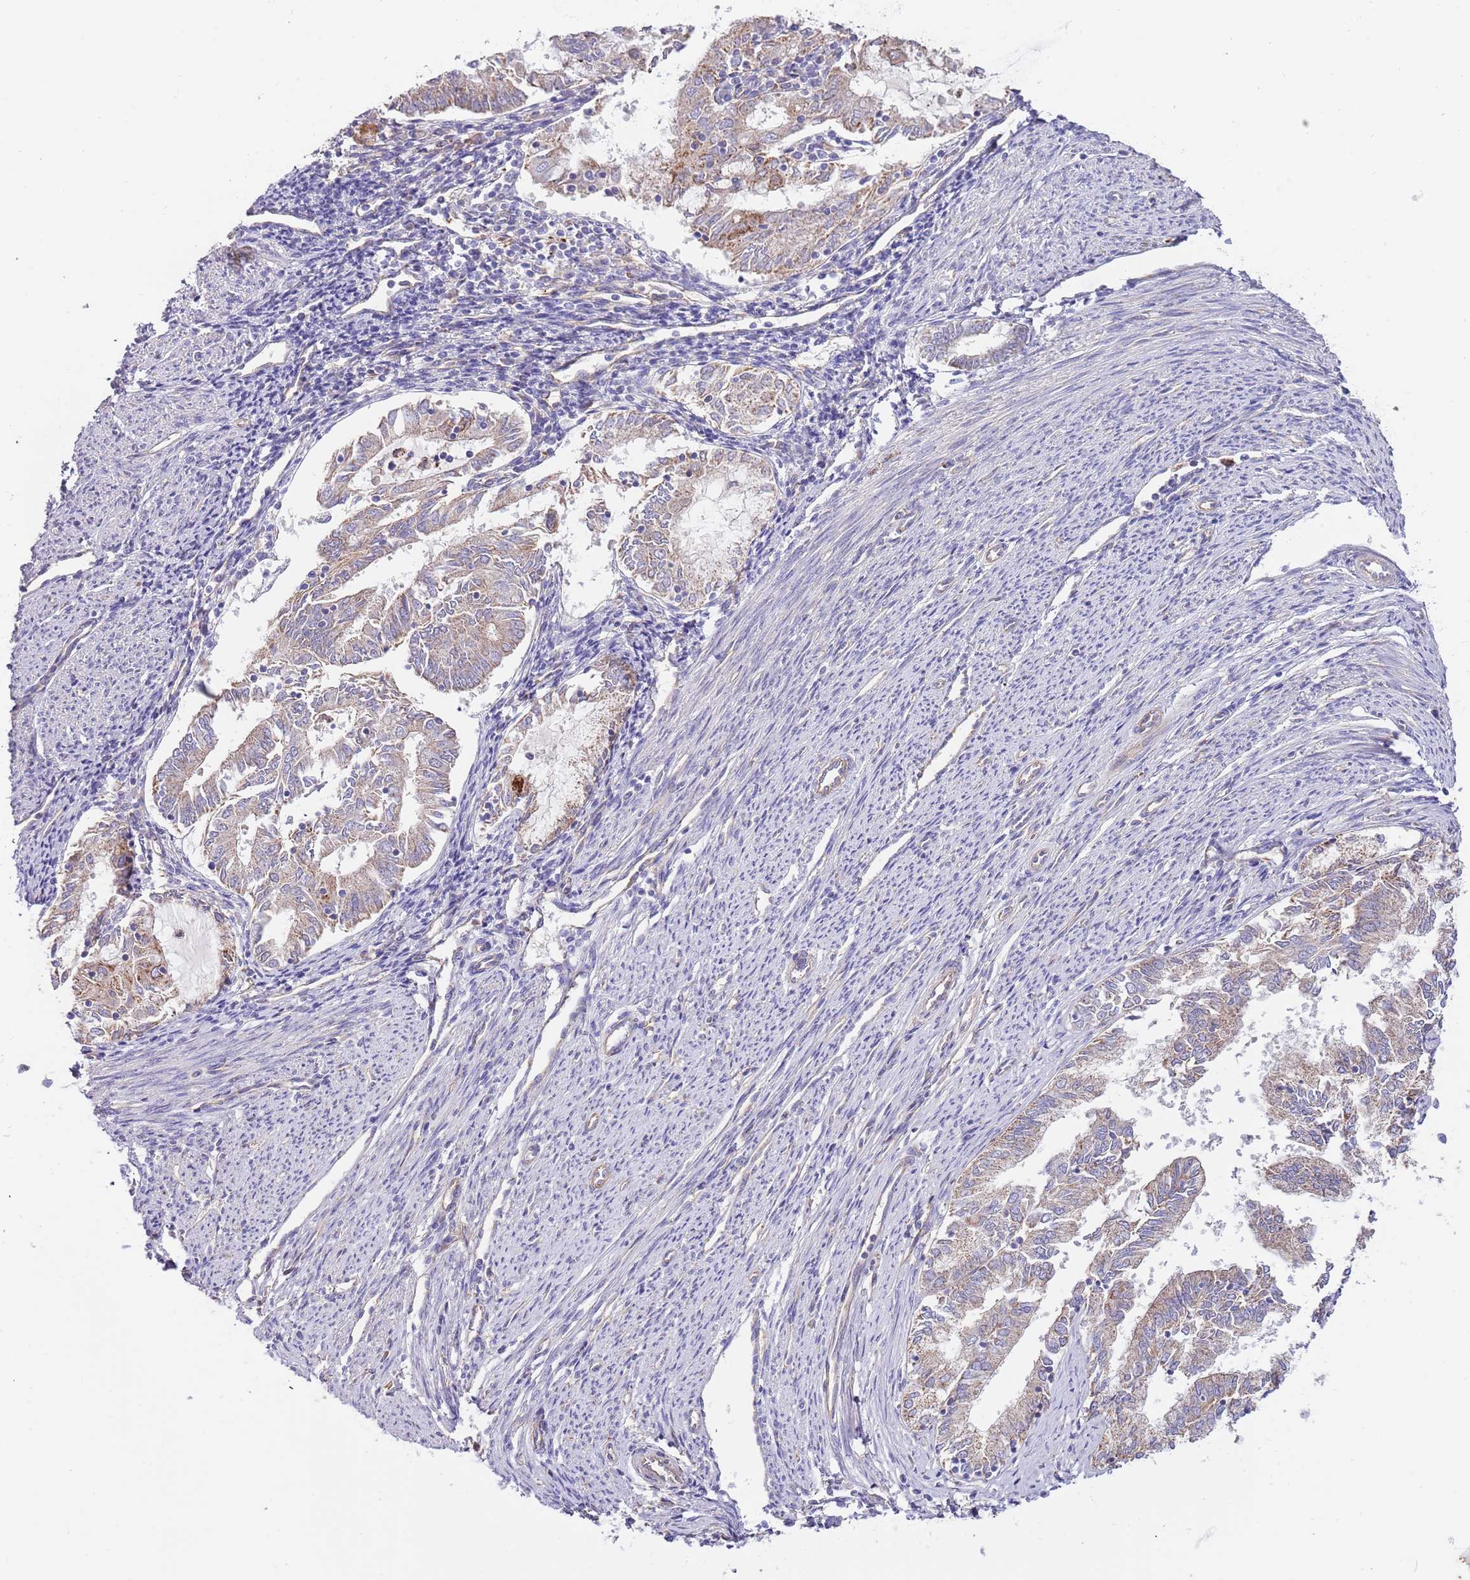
{"staining": {"intensity": "moderate", "quantity": "<25%", "location": "cytoplasmic/membranous"}, "tissue": "endometrial cancer", "cell_type": "Tumor cells", "image_type": "cancer", "snomed": [{"axis": "morphology", "description": "Adenocarcinoma, NOS"}, {"axis": "topography", "description": "Endometrium"}], "caption": "Tumor cells display low levels of moderate cytoplasmic/membranous positivity in about <25% of cells in adenocarcinoma (endometrial).", "gene": "DOCK6", "patient": {"sex": "female", "age": 79}}